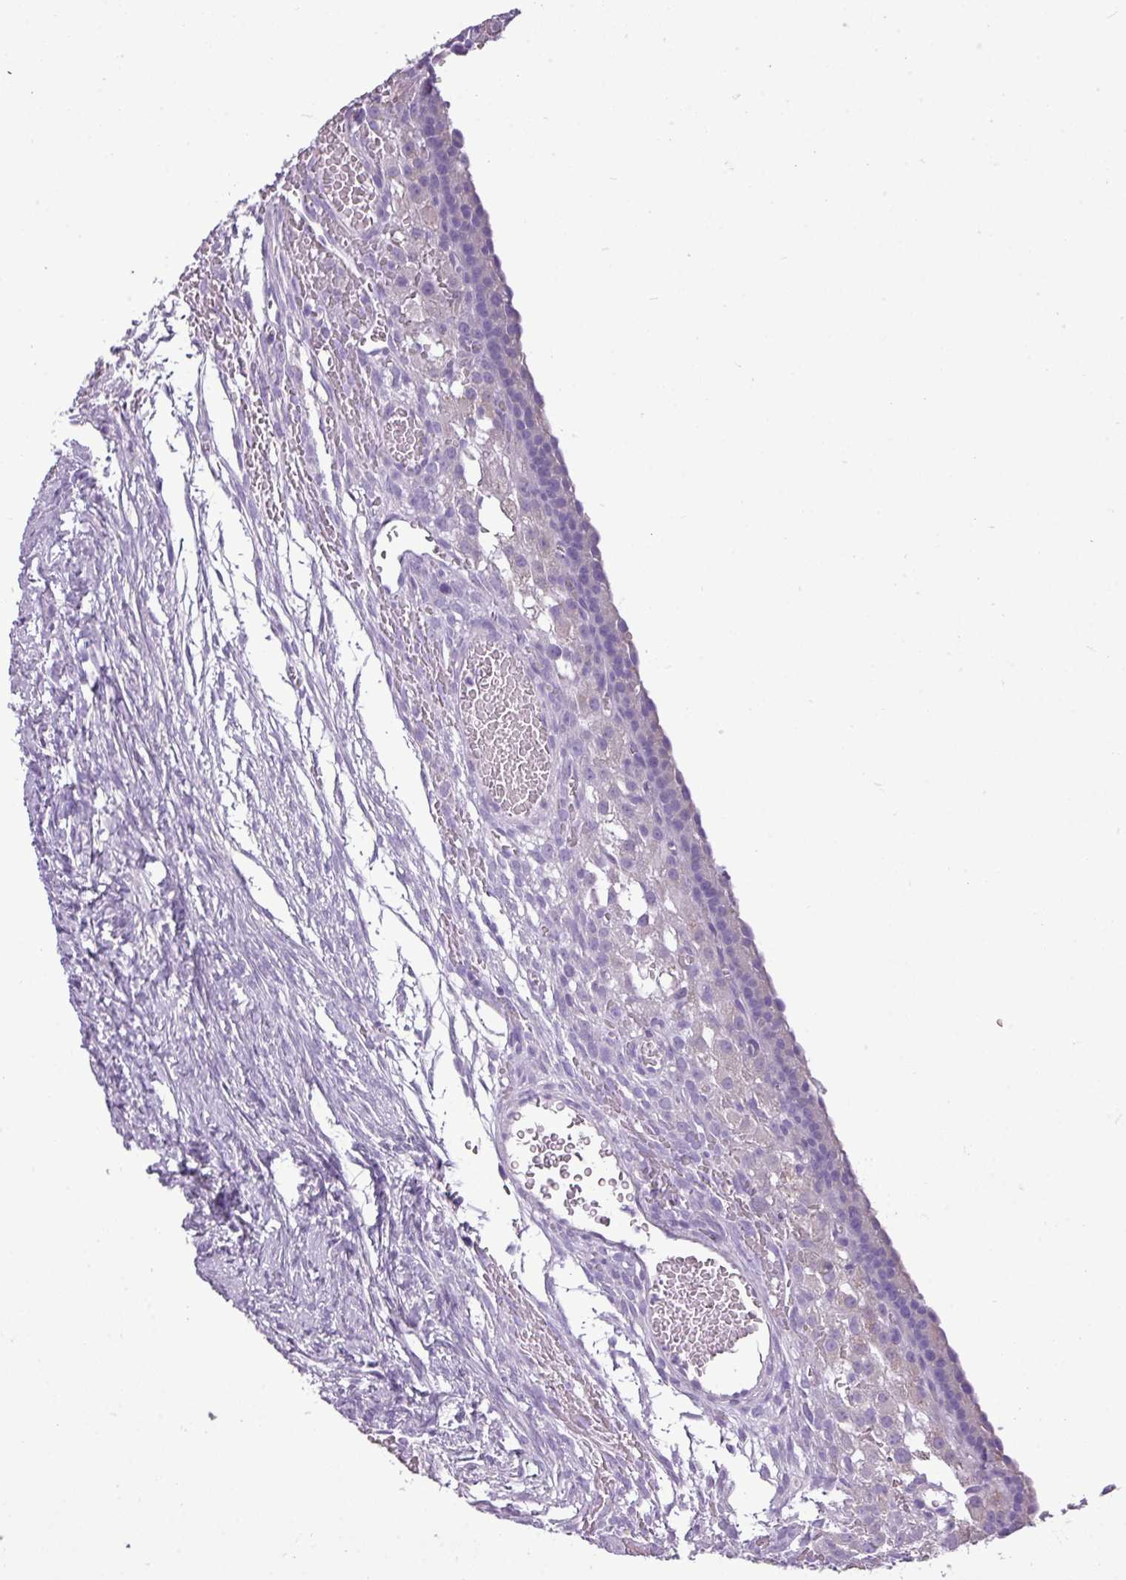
{"staining": {"intensity": "negative", "quantity": "none", "location": "none"}, "tissue": "ovary", "cell_type": "Follicle cells", "image_type": "normal", "snomed": [{"axis": "morphology", "description": "Normal tissue, NOS"}, {"axis": "topography", "description": "Ovary"}], "caption": "This image is of normal ovary stained with immunohistochemistry to label a protein in brown with the nuclei are counter-stained blue. There is no expression in follicle cells. (Stains: DAB (3,3'-diaminobenzidine) IHC with hematoxylin counter stain, Microscopy: brightfield microscopy at high magnification).", "gene": "DNAAF9", "patient": {"sex": "female", "age": 39}}